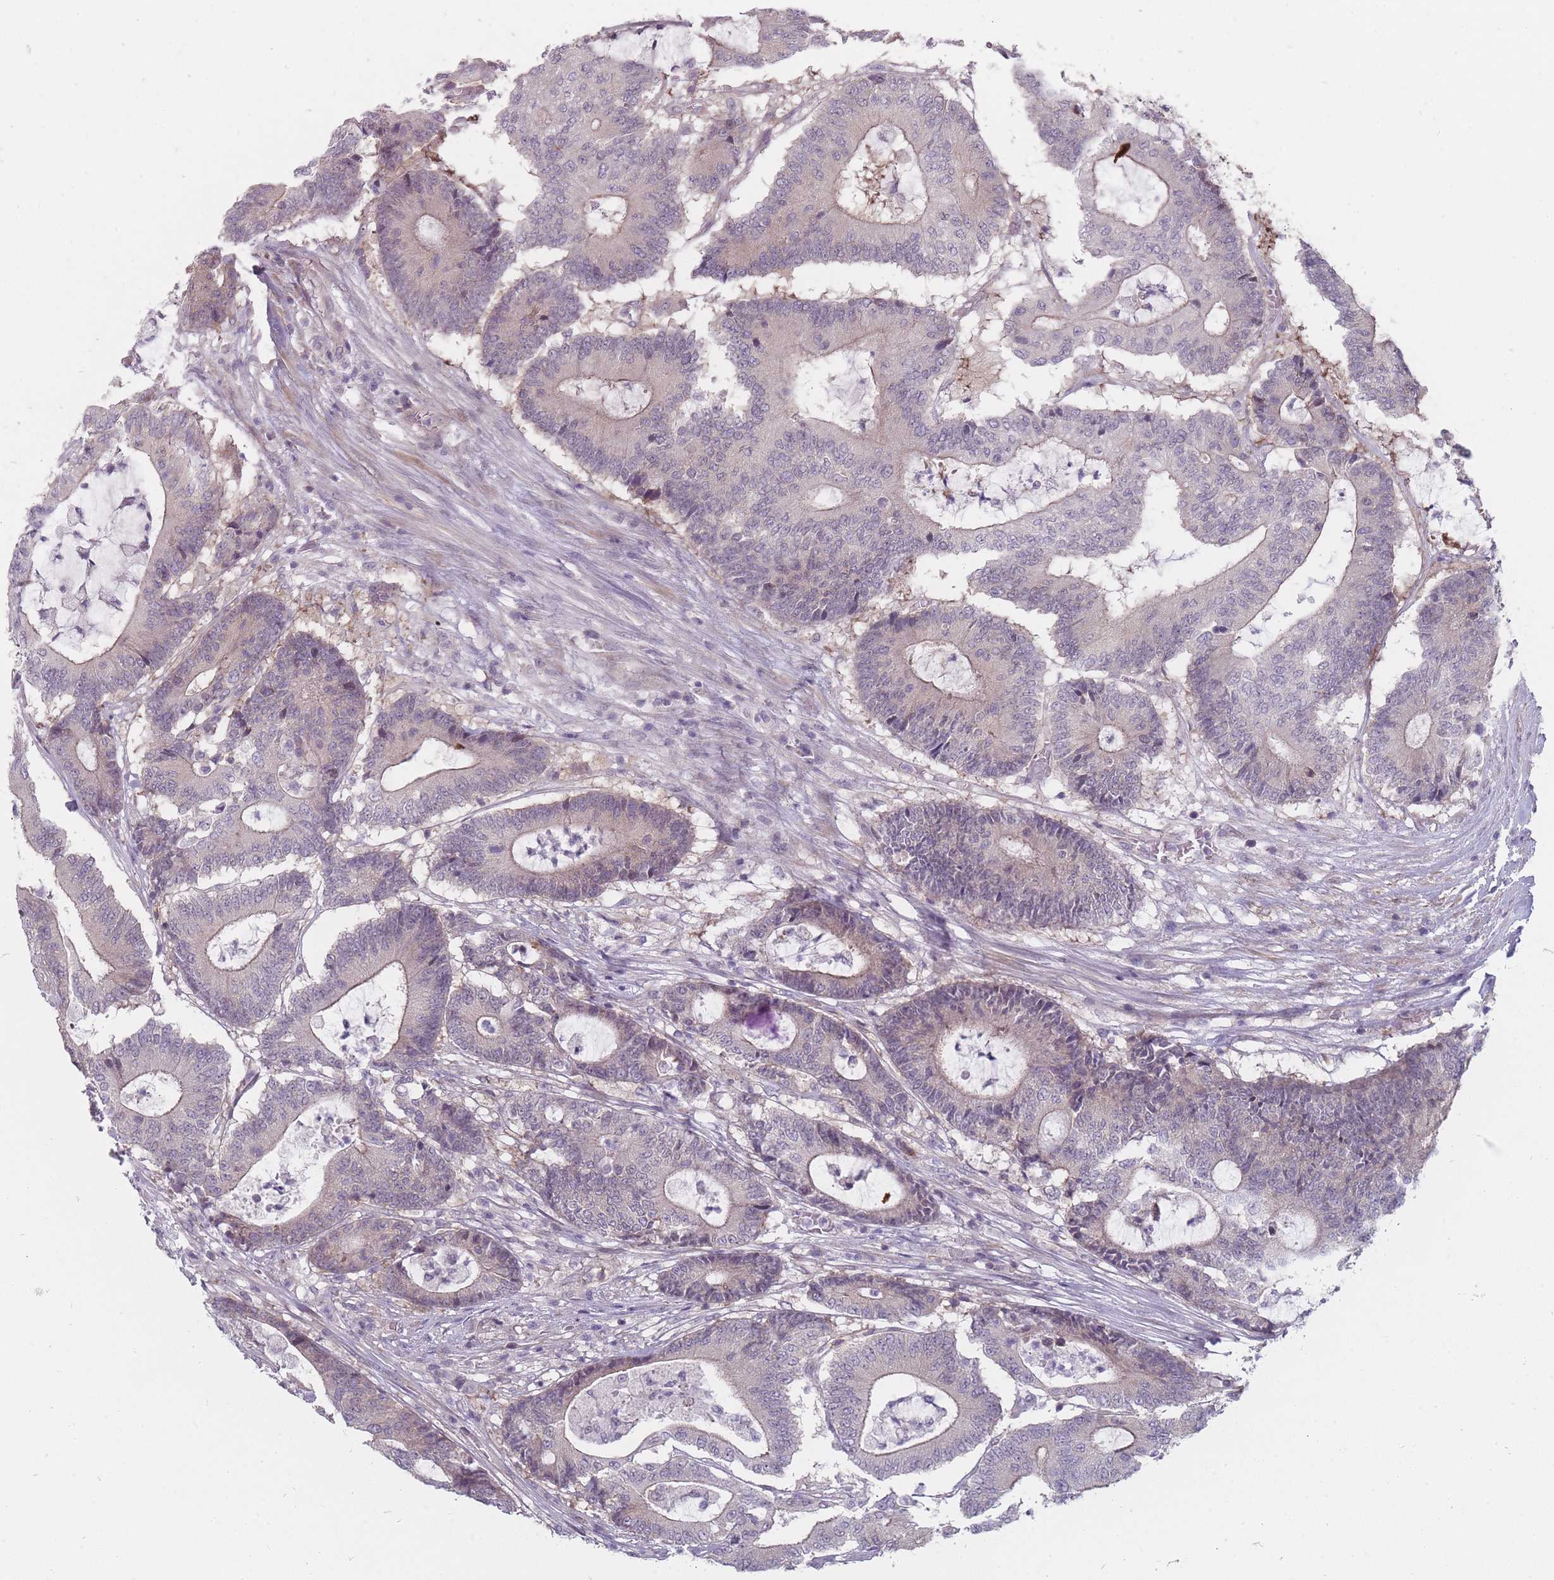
{"staining": {"intensity": "weak", "quantity": "25%-75%", "location": "cytoplasmic/membranous"}, "tissue": "colorectal cancer", "cell_type": "Tumor cells", "image_type": "cancer", "snomed": [{"axis": "morphology", "description": "Adenocarcinoma, NOS"}, {"axis": "topography", "description": "Colon"}], "caption": "Protein staining by immunohistochemistry shows weak cytoplasmic/membranous staining in about 25%-75% of tumor cells in colorectal cancer. The protein is shown in brown color, while the nuclei are stained blue.", "gene": "PCDH12", "patient": {"sex": "female", "age": 84}}